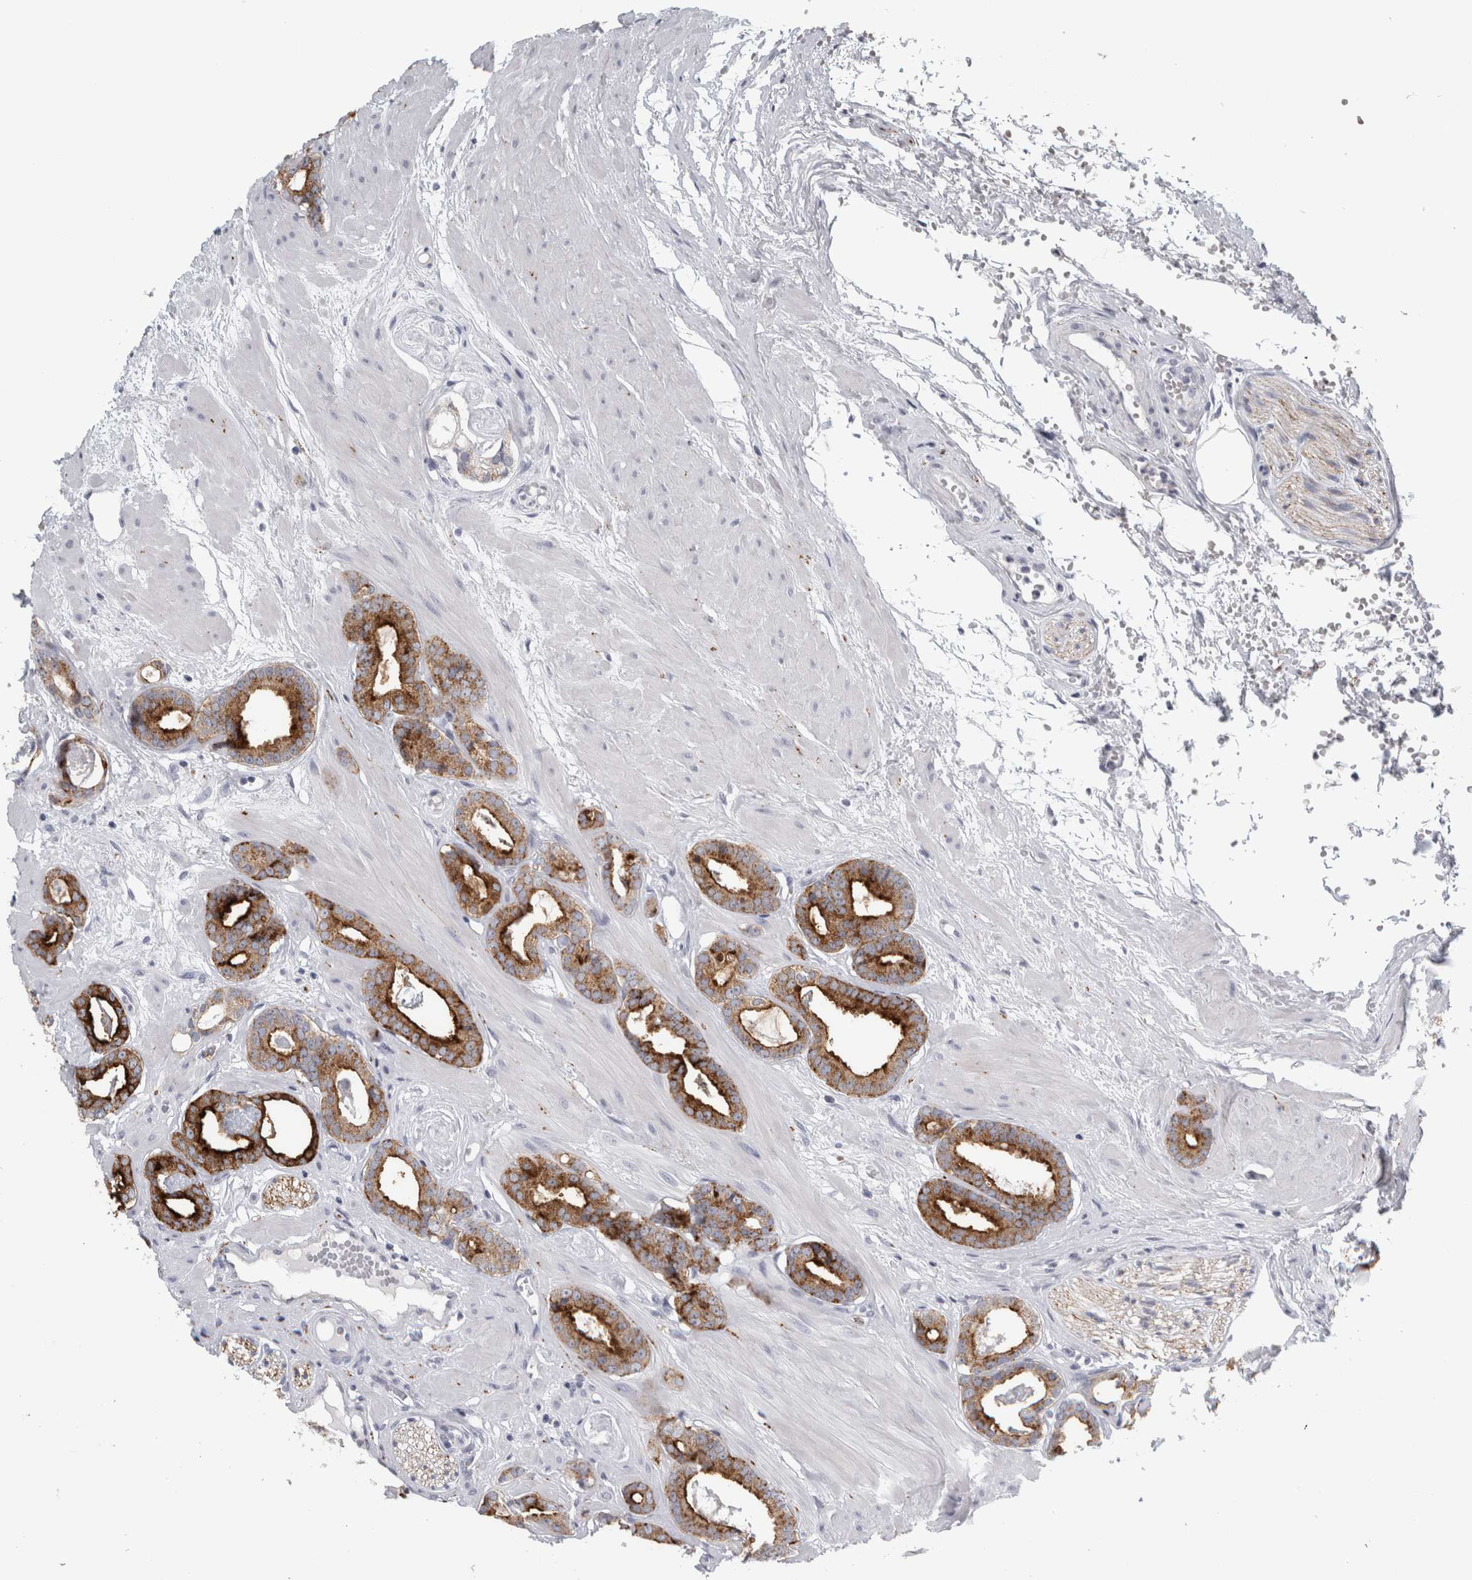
{"staining": {"intensity": "strong", "quantity": ">75%", "location": "cytoplasmic/membranous"}, "tissue": "prostate cancer", "cell_type": "Tumor cells", "image_type": "cancer", "snomed": [{"axis": "morphology", "description": "Adenocarcinoma, Low grade"}, {"axis": "topography", "description": "Prostate"}], "caption": "Prostate low-grade adenocarcinoma was stained to show a protein in brown. There is high levels of strong cytoplasmic/membranous staining in approximately >75% of tumor cells.", "gene": "CPE", "patient": {"sex": "male", "age": 53}}